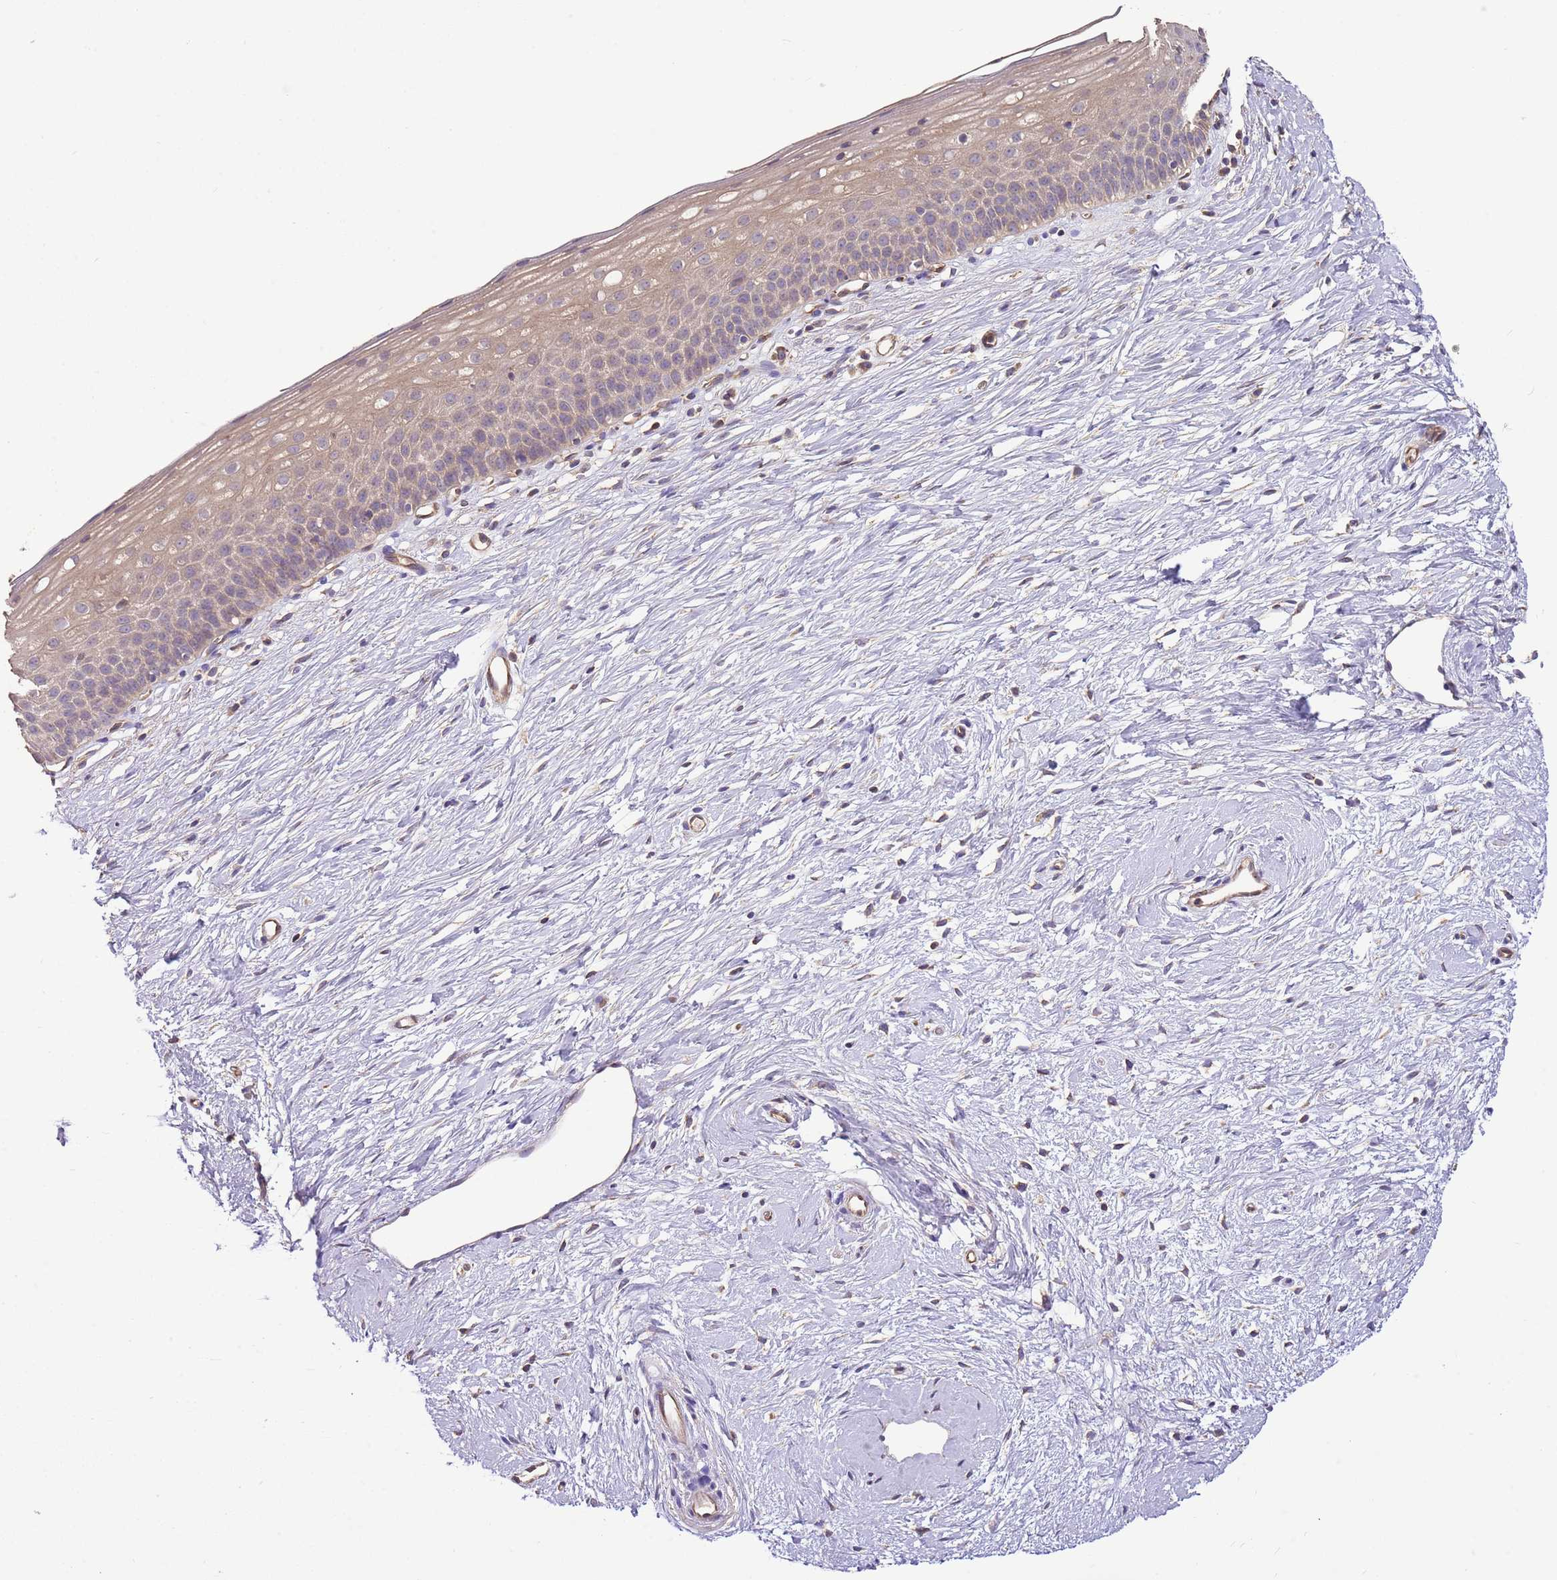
{"staining": {"intensity": "weak", "quantity": "25%-75%", "location": "cytoplasmic/membranous"}, "tissue": "cervix", "cell_type": "Glandular cells", "image_type": "normal", "snomed": [{"axis": "morphology", "description": "Normal tissue, NOS"}, {"axis": "topography", "description": "Cervix"}], "caption": "A brown stain labels weak cytoplasmic/membranous positivity of a protein in glandular cells of benign human cervix. The protein is stained brown, and the nuclei are stained in blue (DAB (3,3'-diaminobenzidine) IHC with brightfield microscopy, high magnification).", "gene": "DOCK9", "patient": {"sex": "female", "age": 57}}